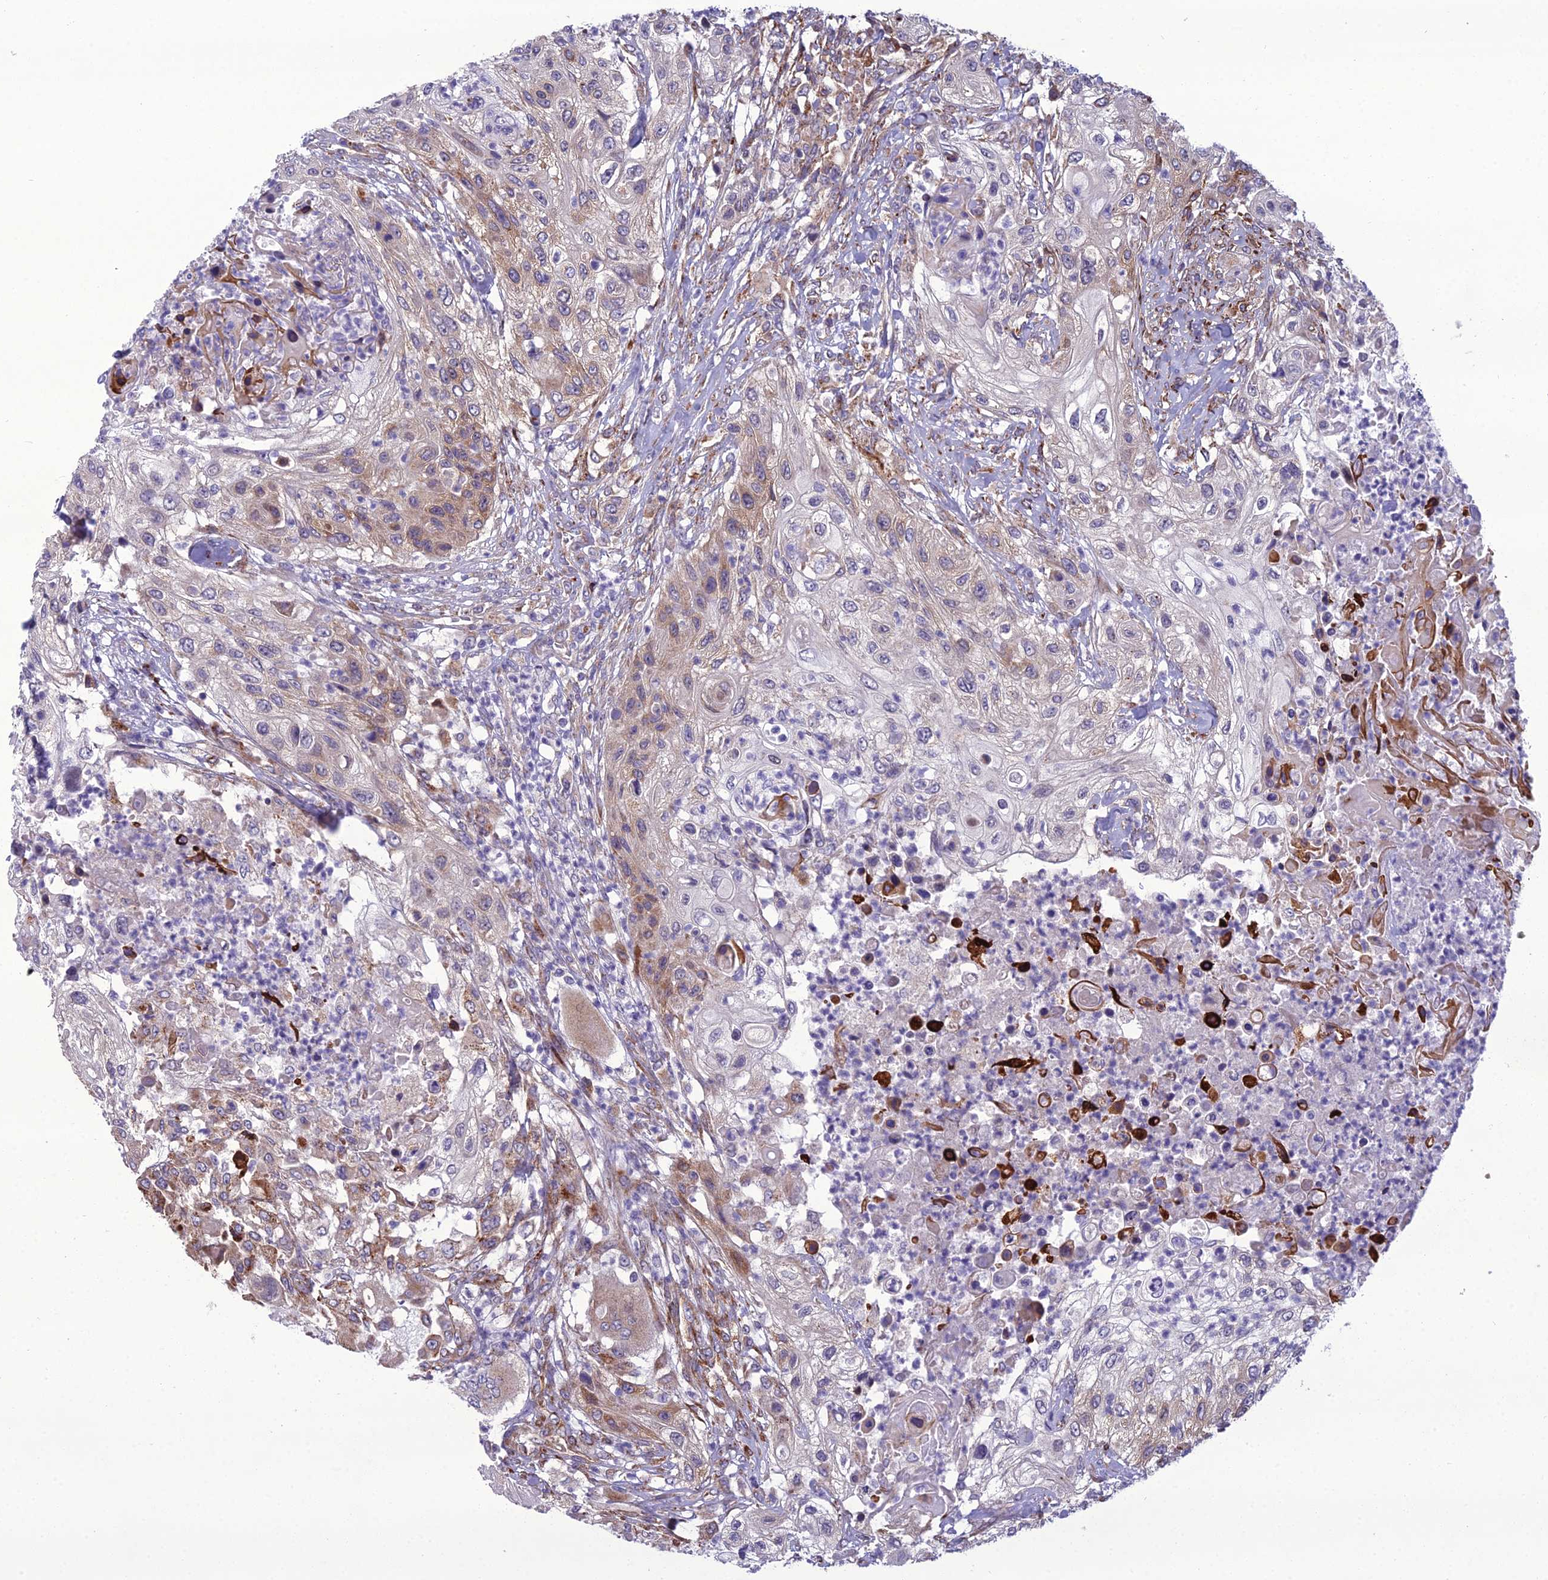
{"staining": {"intensity": "moderate", "quantity": "25%-75%", "location": "cytoplasmic/membranous"}, "tissue": "urothelial cancer", "cell_type": "Tumor cells", "image_type": "cancer", "snomed": [{"axis": "morphology", "description": "Urothelial carcinoma, High grade"}, {"axis": "topography", "description": "Urinary bladder"}], "caption": "Tumor cells reveal moderate cytoplasmic/membranous positivity in approximately 25%-75% of cells in high-grade urothelial carcinoma. (Brightfield microscopy of DAB IHC at high magnification).", "gene": "NODAL", "patient": {"sex": "female", "age": 60}}